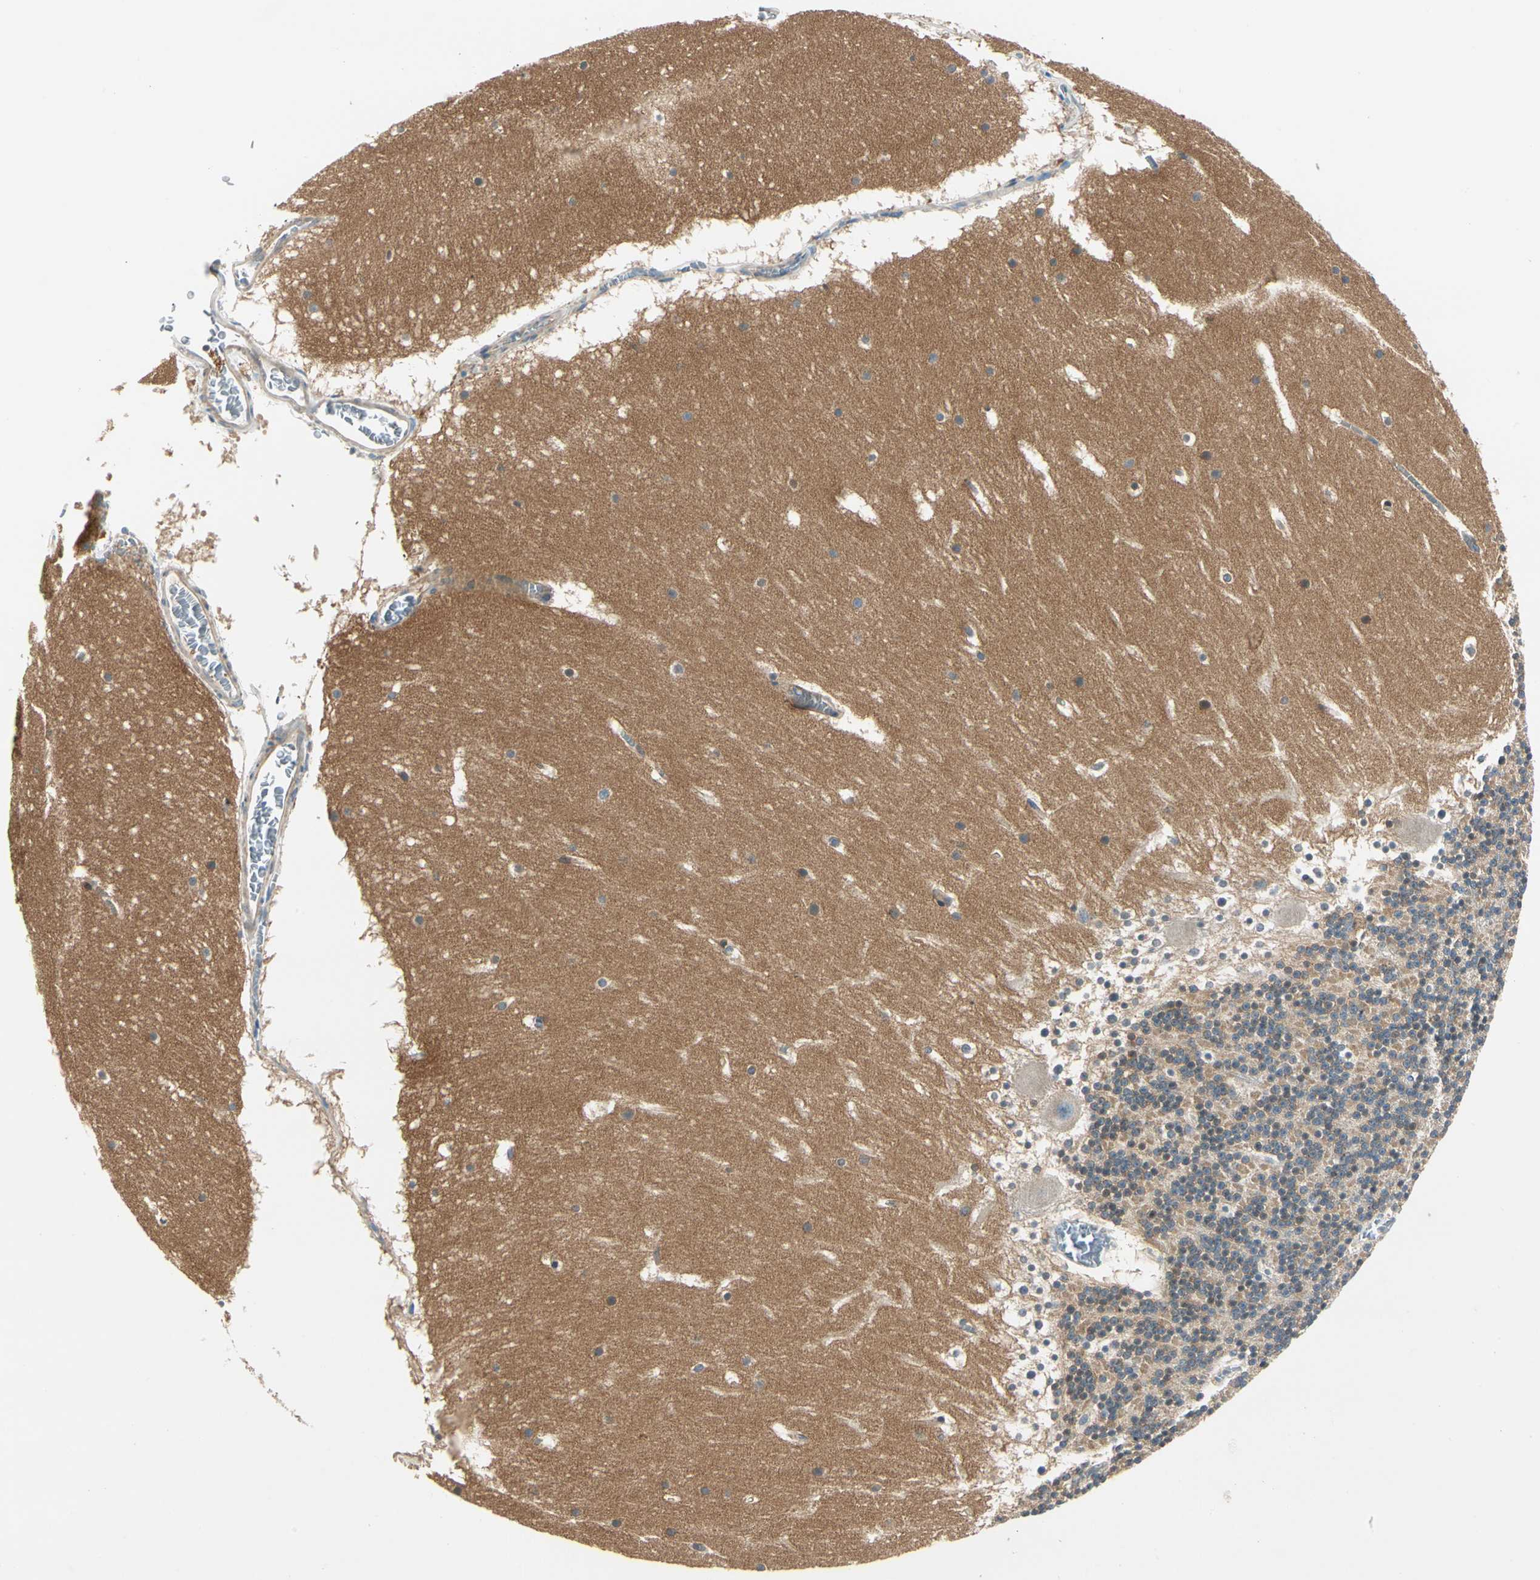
{"staining": {"intensity": "moderate", "quantity": "25%-75%", "location": "cytoplasmic/membranous"}, "tissue": "cerebellum", "cell_type": "Cells in granular layer", "image_type": "normal", "snomed": [{"axis": "morphology", "description": "Normal tissue, NOS"}, {"axis": "topography", "description": "Cerebellum"}], "caption": "A high-resolution image shows immunohistochemistry staining of normal cerebellum, which demonstrates moderate cytoplasmic/membranous positivity in about 25%-75% of cells in granular layer.", "gene": "ROCK2", "patient": {"sex": "male", "age": 45}}